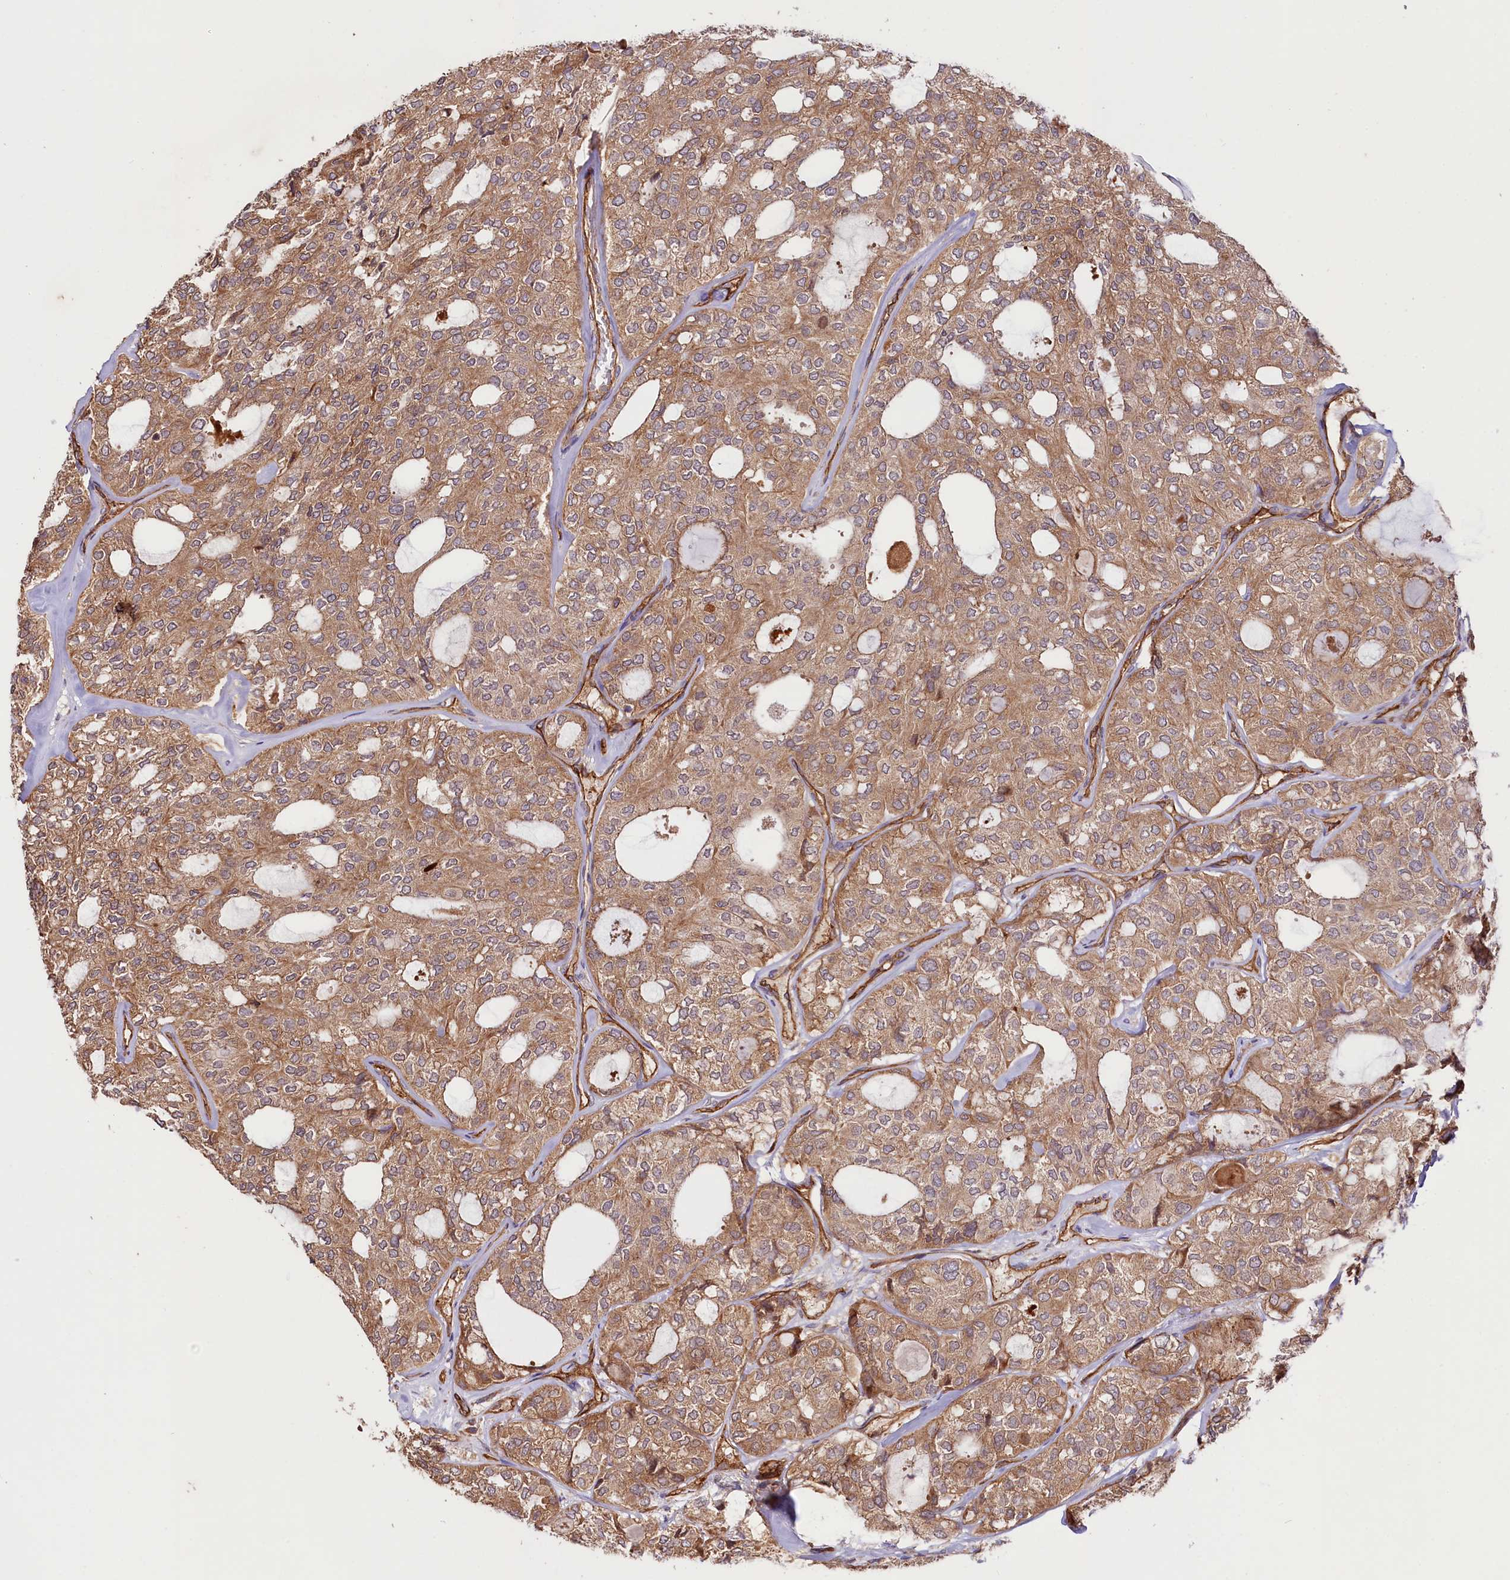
{"staining": {"intensity": "moderate", "quantity": ">75%", "location": "cytoplasmic/membranous"}, "tissue": "thyroid cancer", "cell_type": "Tumor cells", "image_type": "cancer", "snomed": [{"axis": "morphology", "description": "Follicular adenoma carcinoma, NOS"}, {"axis": "topography", "description": "Thyroid gland"}], "caption": "A brown stain labels moderate cytoplasmic/membranous expression of a protein in thyroid follicular adenoma carcinoma tumor cells.", "gene": "CEP295", "patient": {"sex": "male", "age": 75}}